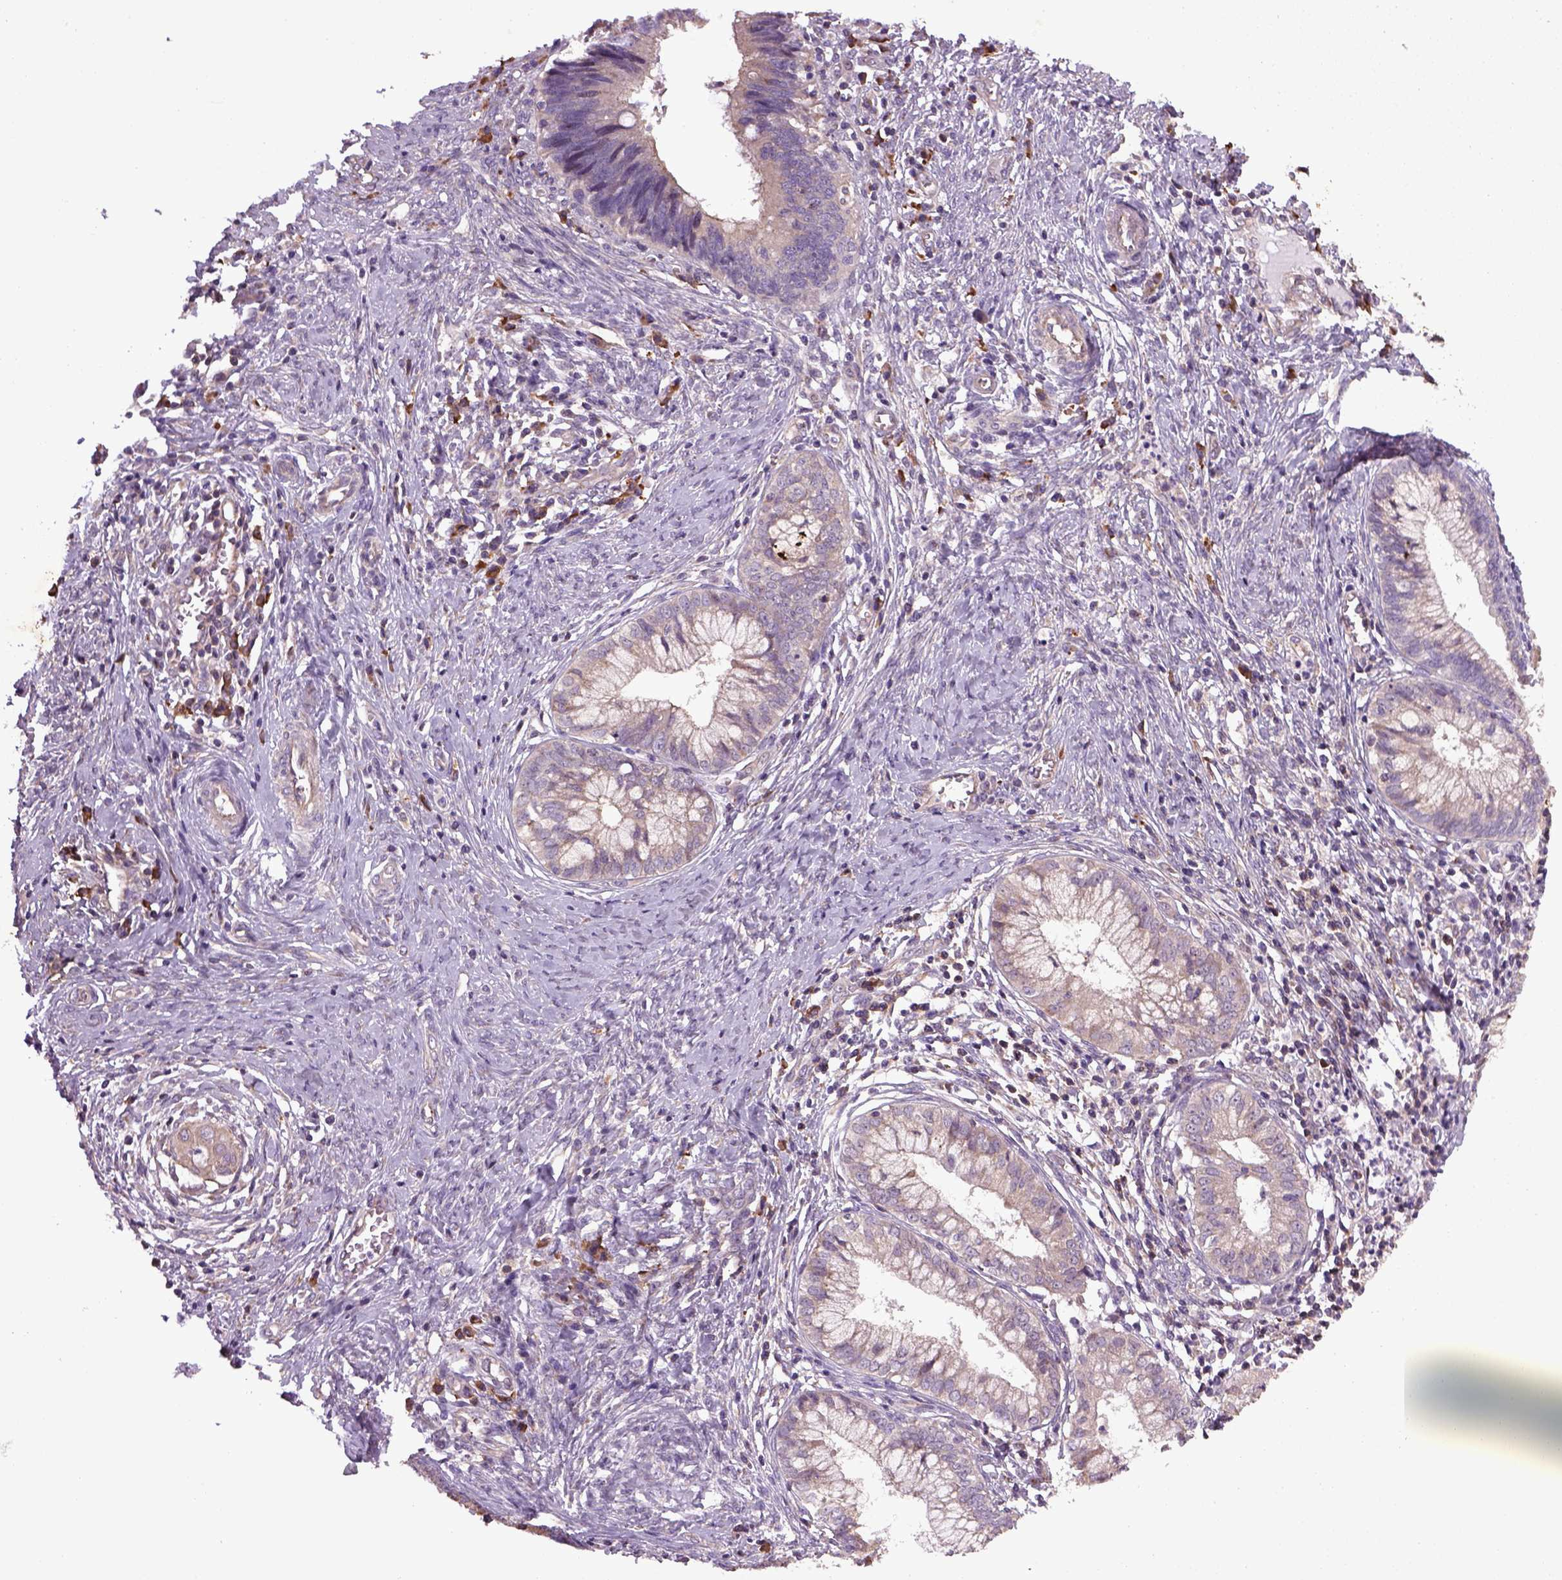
{"staining": {"intensity": "negative", "quantity": "none", "location": "none"}, "tissue": "cervical cancer", "cell_type": "Tumor cells", "image_type": "cancer", "snomed": [{"axis": "morphology", "description": "Adenocarcinoma, NOS"}, {"axis": "topography", "description": "Cervix"}], "caption": "Immunohistochemistry photomicrograph of neoplastic tissue: cervical adenocarcinoma stained with DAB (3,3'-diaminobenzidine) displays no significant protein staining in tumor cells.", "gene": "TPRG1", "patient": {"sex": "female", "age": 42}}